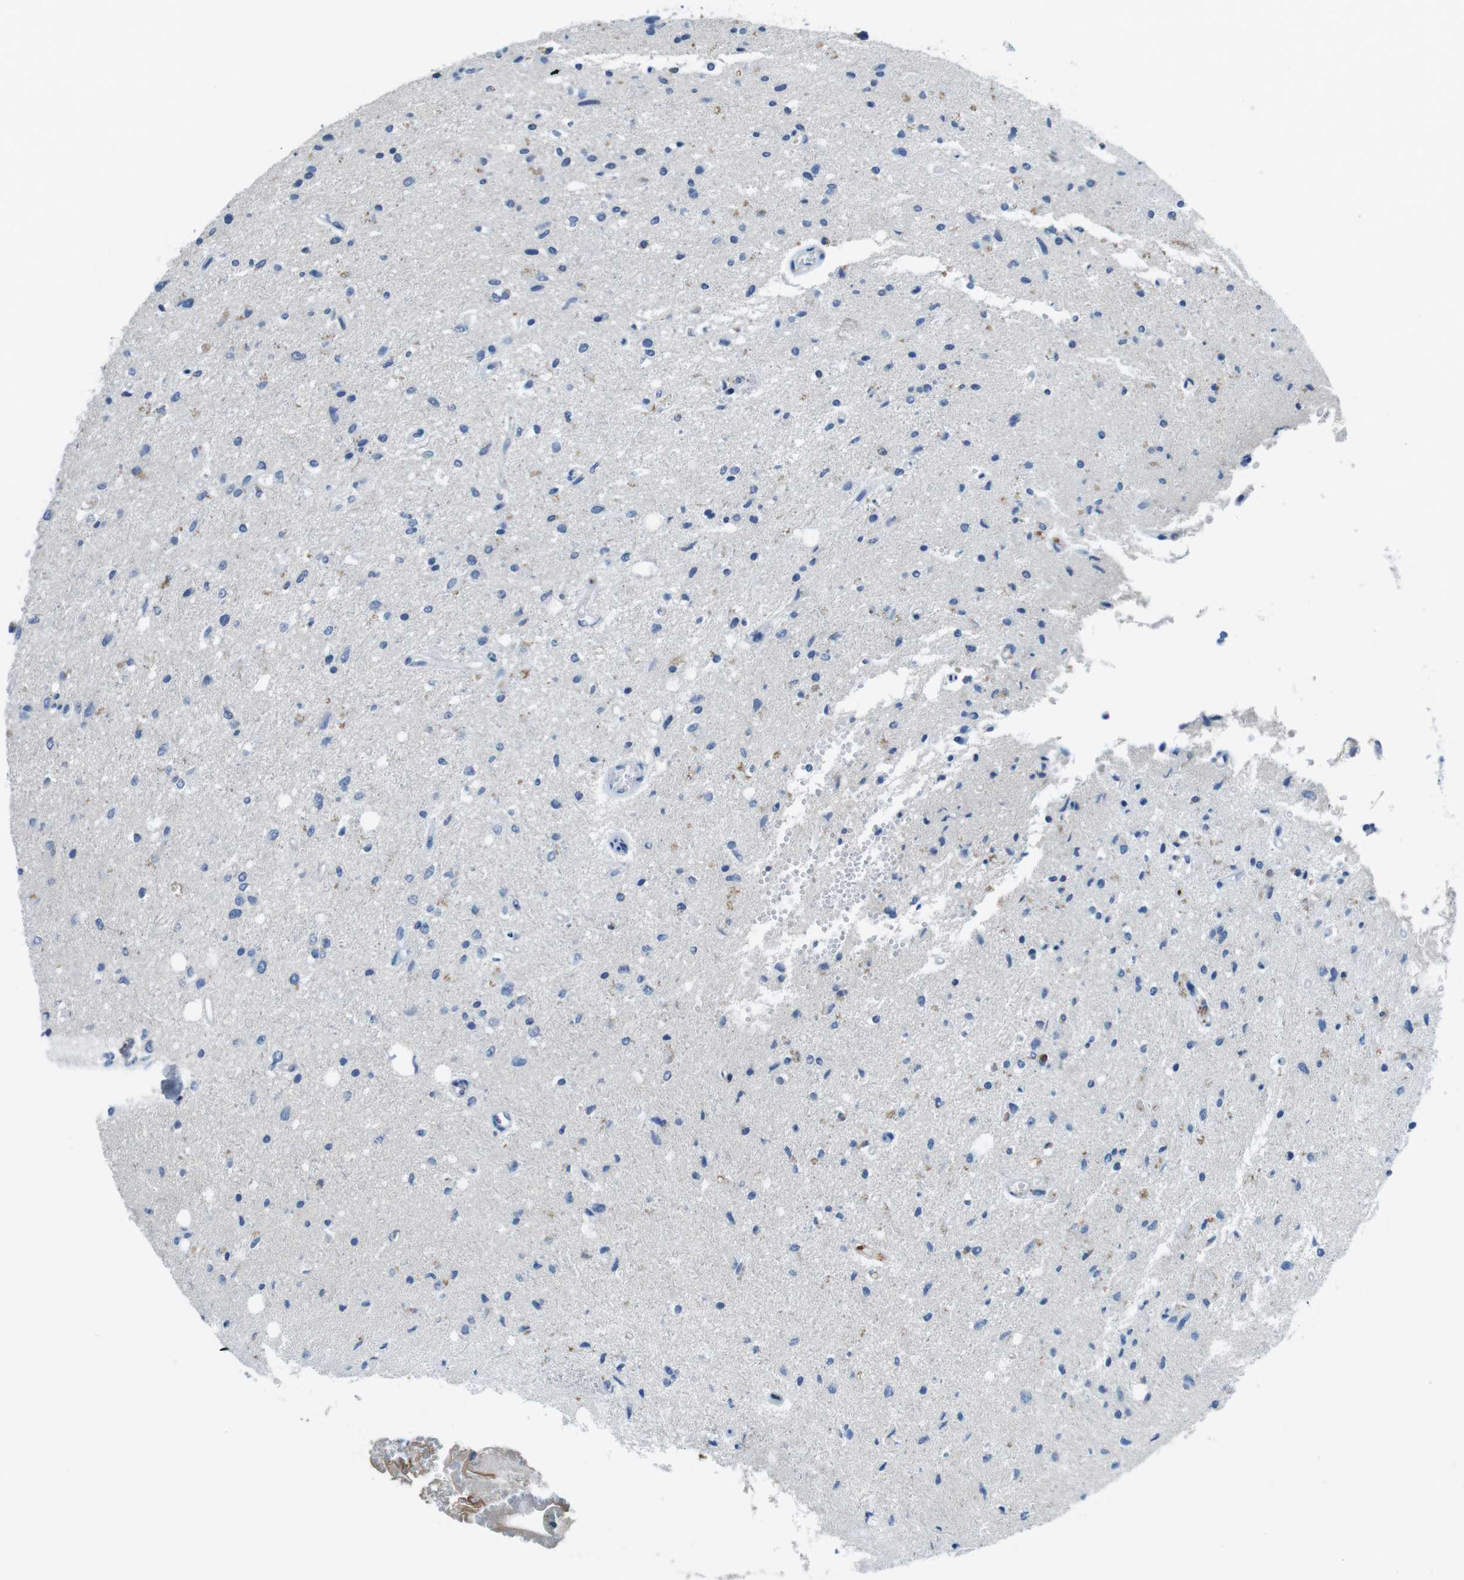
{"staining": {"intensity": "negative", "quantity": "none", "location": "none"}, "tissue": "glioma", "cell_type": "Tumor cells", "image_type": "cancer", "snomed": [{"axis": "morphology", "description": "Glioma, malignant, Low grade"}, {"axis": "topography", "description": "Brain"}], "caption": "IHC of human malignant low-grade glioma displays no positivity in tumor cells.", "gene": "TMPRSS15", "patient": {"sex": "male", "age": 77}}